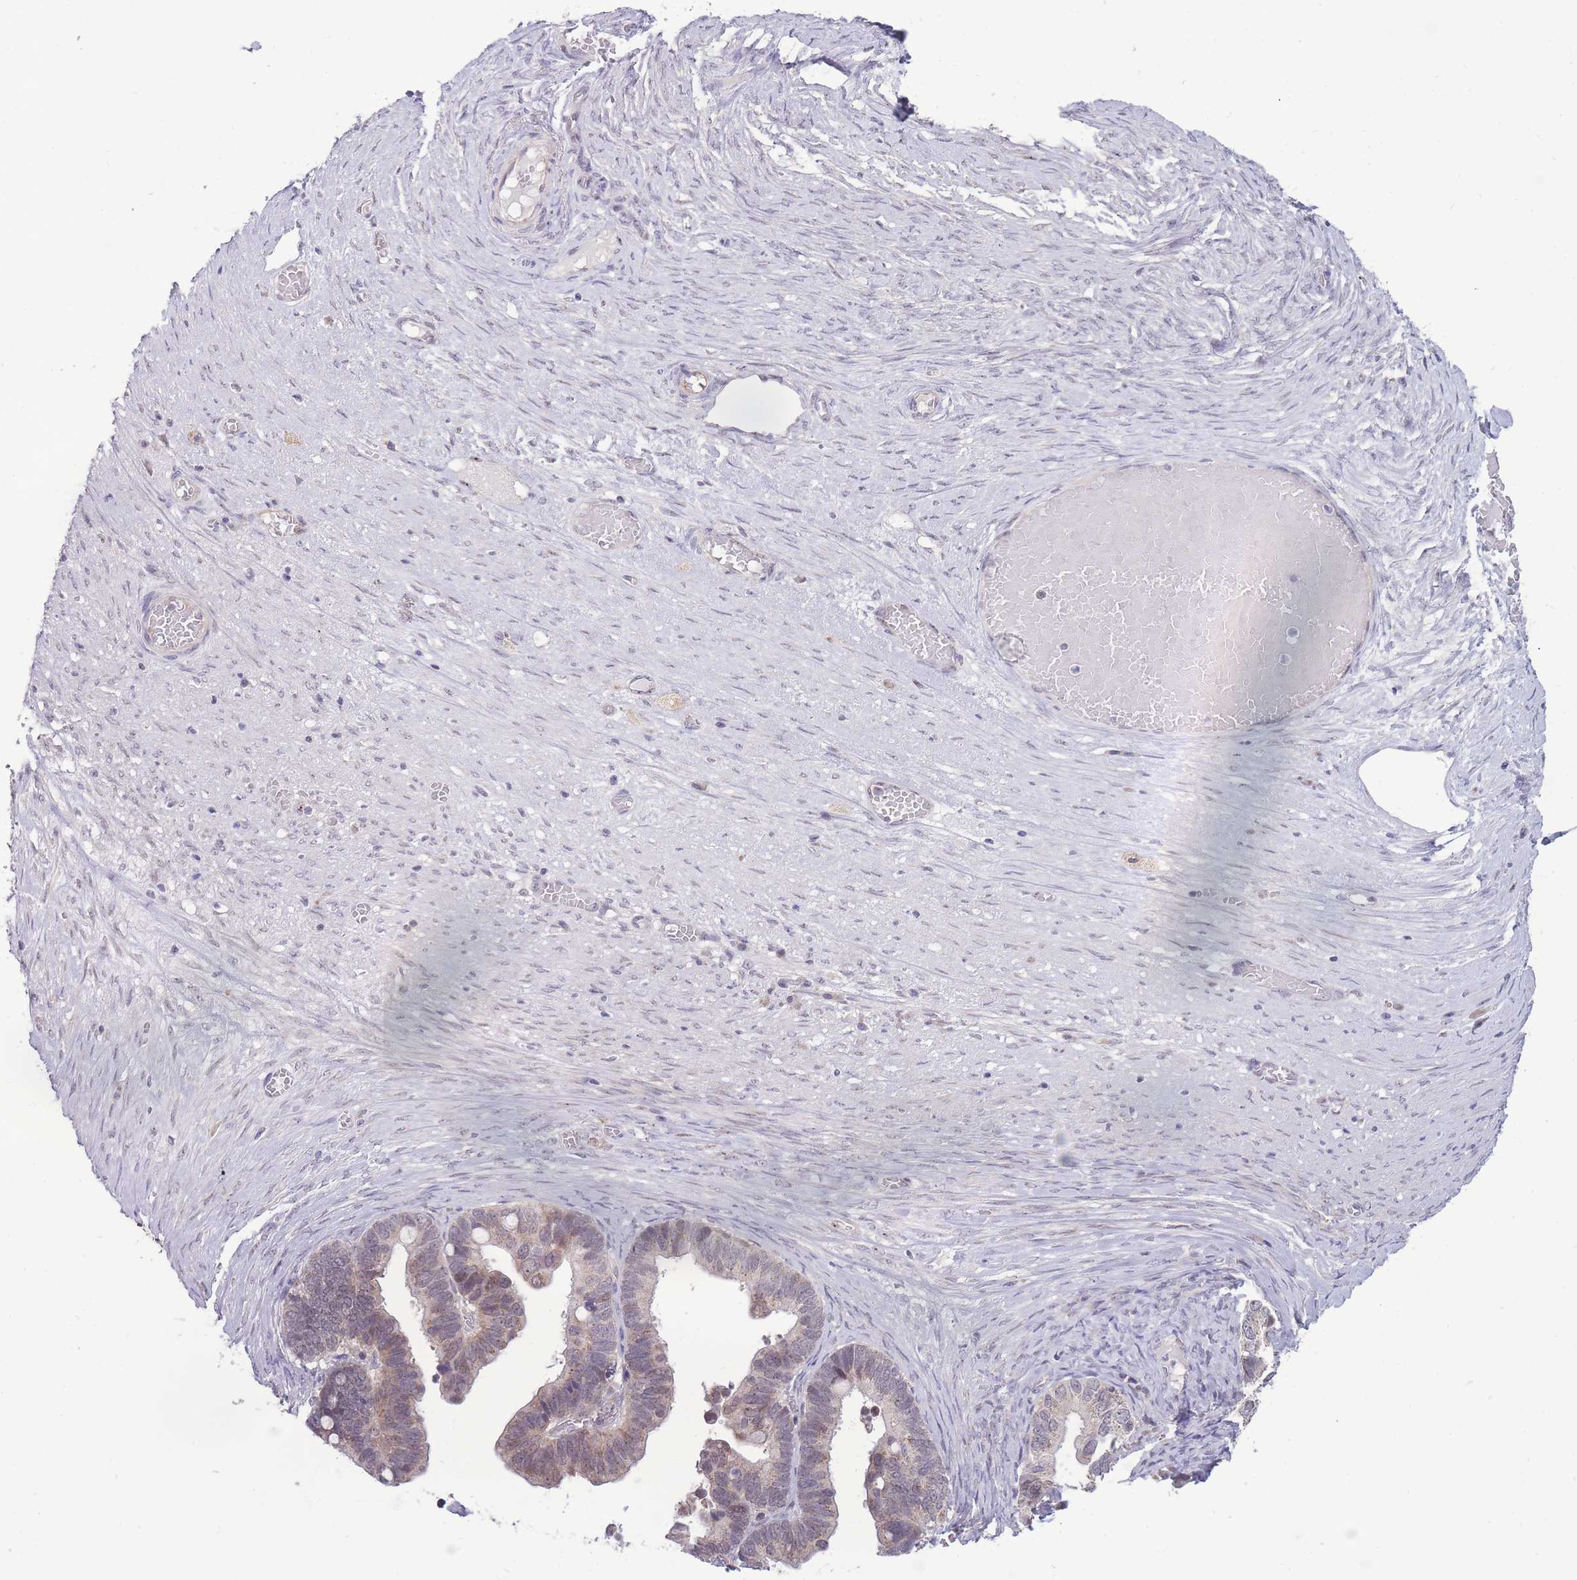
{"staining": {"intensity": "weak", "quantity": ">75%", "location": "cytoplasmic/membranous,nuclear"}, "tissue": "ovarian cancer", "cell_type": "Tumor cells", "image_type": "cancer", "snomed": [{"axis": "morphology", "description": "Cystadenocarcinoma, serous, NOS"}, {"axis": "topography", "description": "Ovary"}], "caption": "Immunohistochemistry of human serous cystadenocarcinoma (ovarian) displays low levels of weak cytoplasmic/membranous and nuclear positivity in about >75% of tumor cells. The staining is performed using DAB brown chromogen to label protein expression. The nuclei are counter-stained blue using hematoxylin.", "gene": "MCIDAS", "patient": {"sex": "female", "age": 56}}